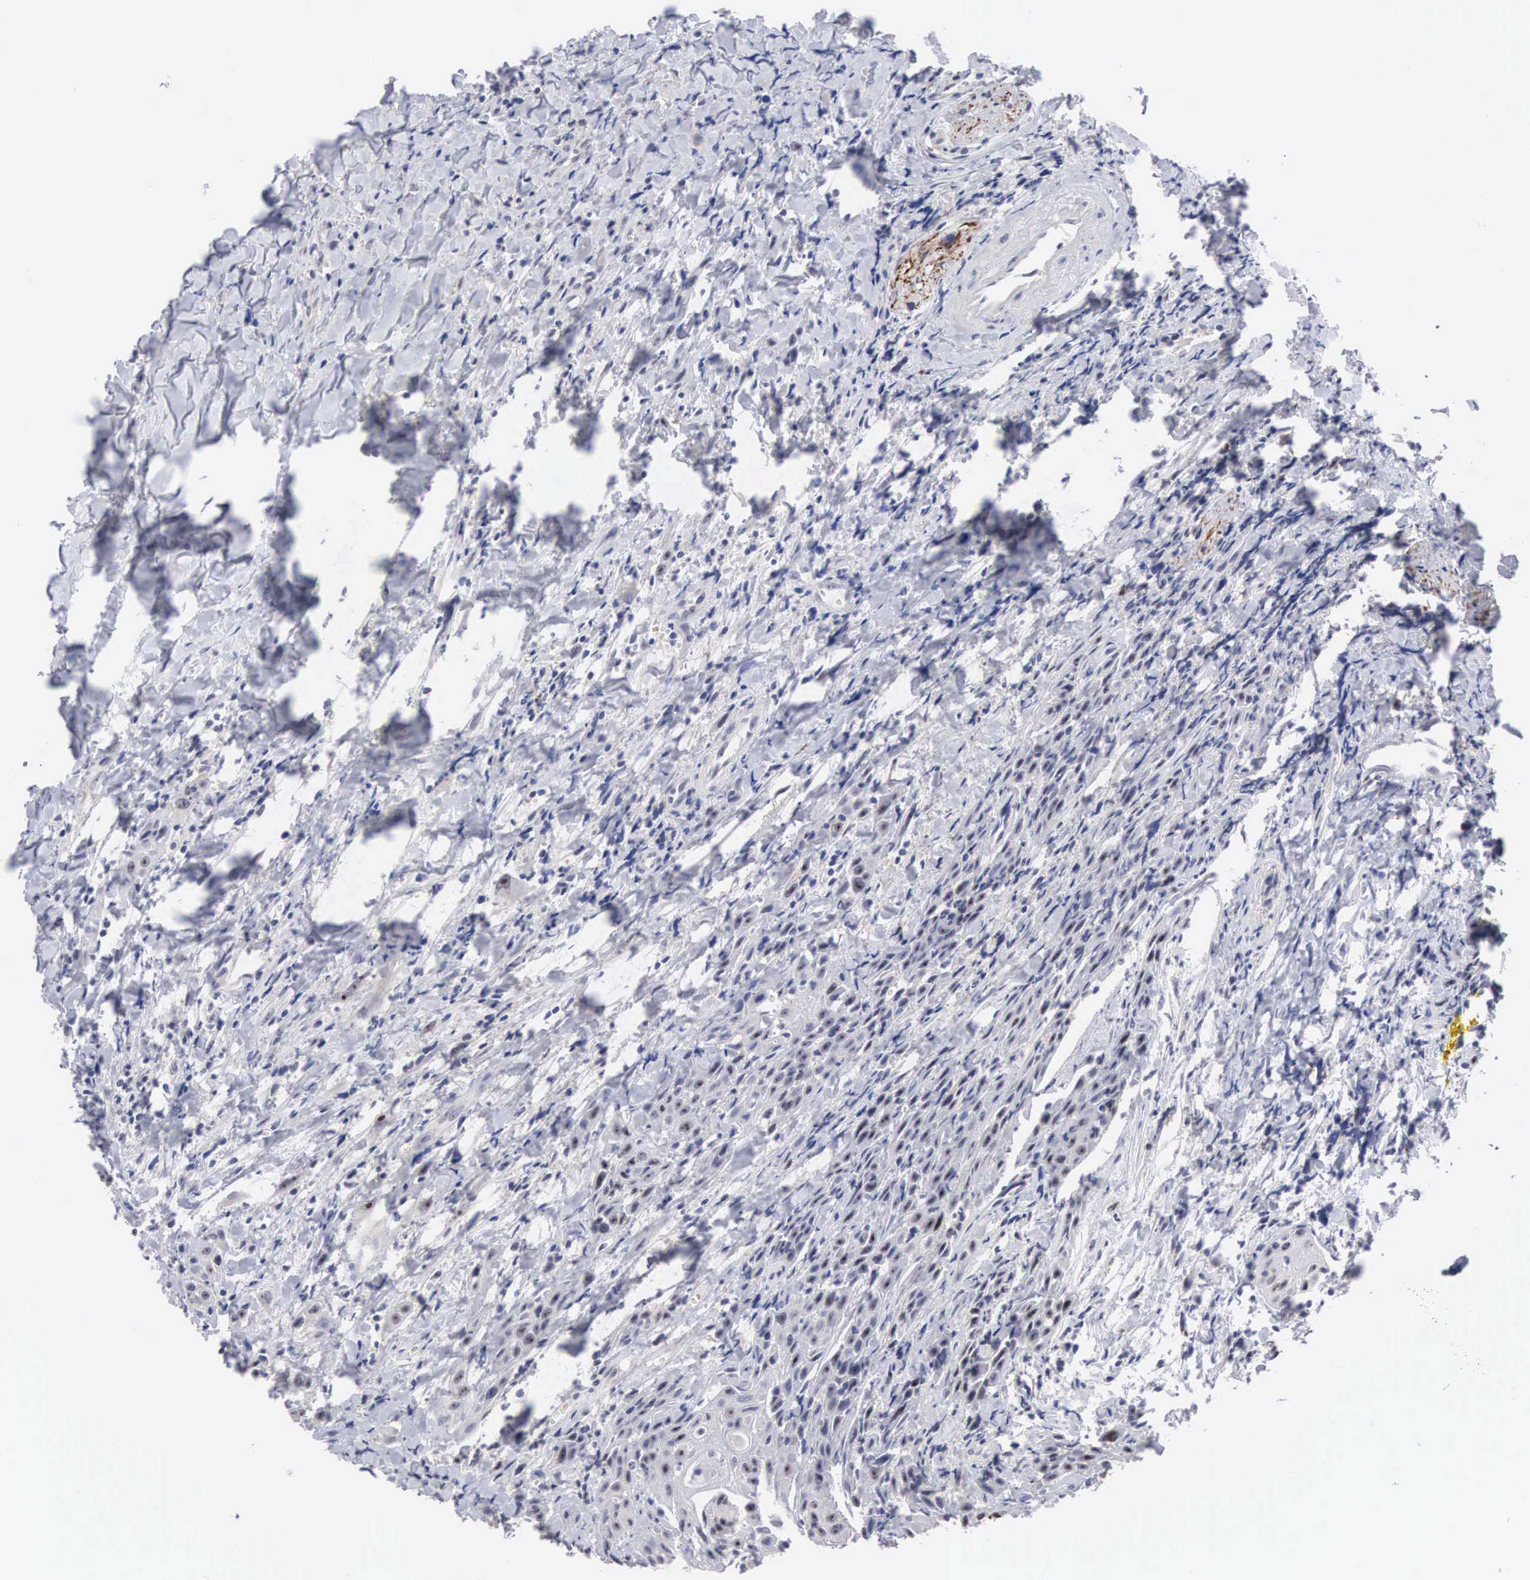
{"staining": {"intensity": "negative", "quantity": "none", "location": "none"}, "tissue": "head and neck cancer", "cell_type": "Tumor cells", "image_type": "cancer", "snomed": [{"axis": "morphology", "description": "Squamous cell carcinoma, NOS"}, {"axis": "topography", "description": "Oral tissue"}, {"axis": "topography", "description": "Head-Neck"}], "caption": "An immunohistochemistry (IHC) micrograph of head and neck cancer (squamous cell carcinoma) is shown. There is no staining in tumor cells of head and neck cancer (squamous cell carcinoma).", "gene": "ACOT4", "patient": {"sex": "female", "age": 82}}